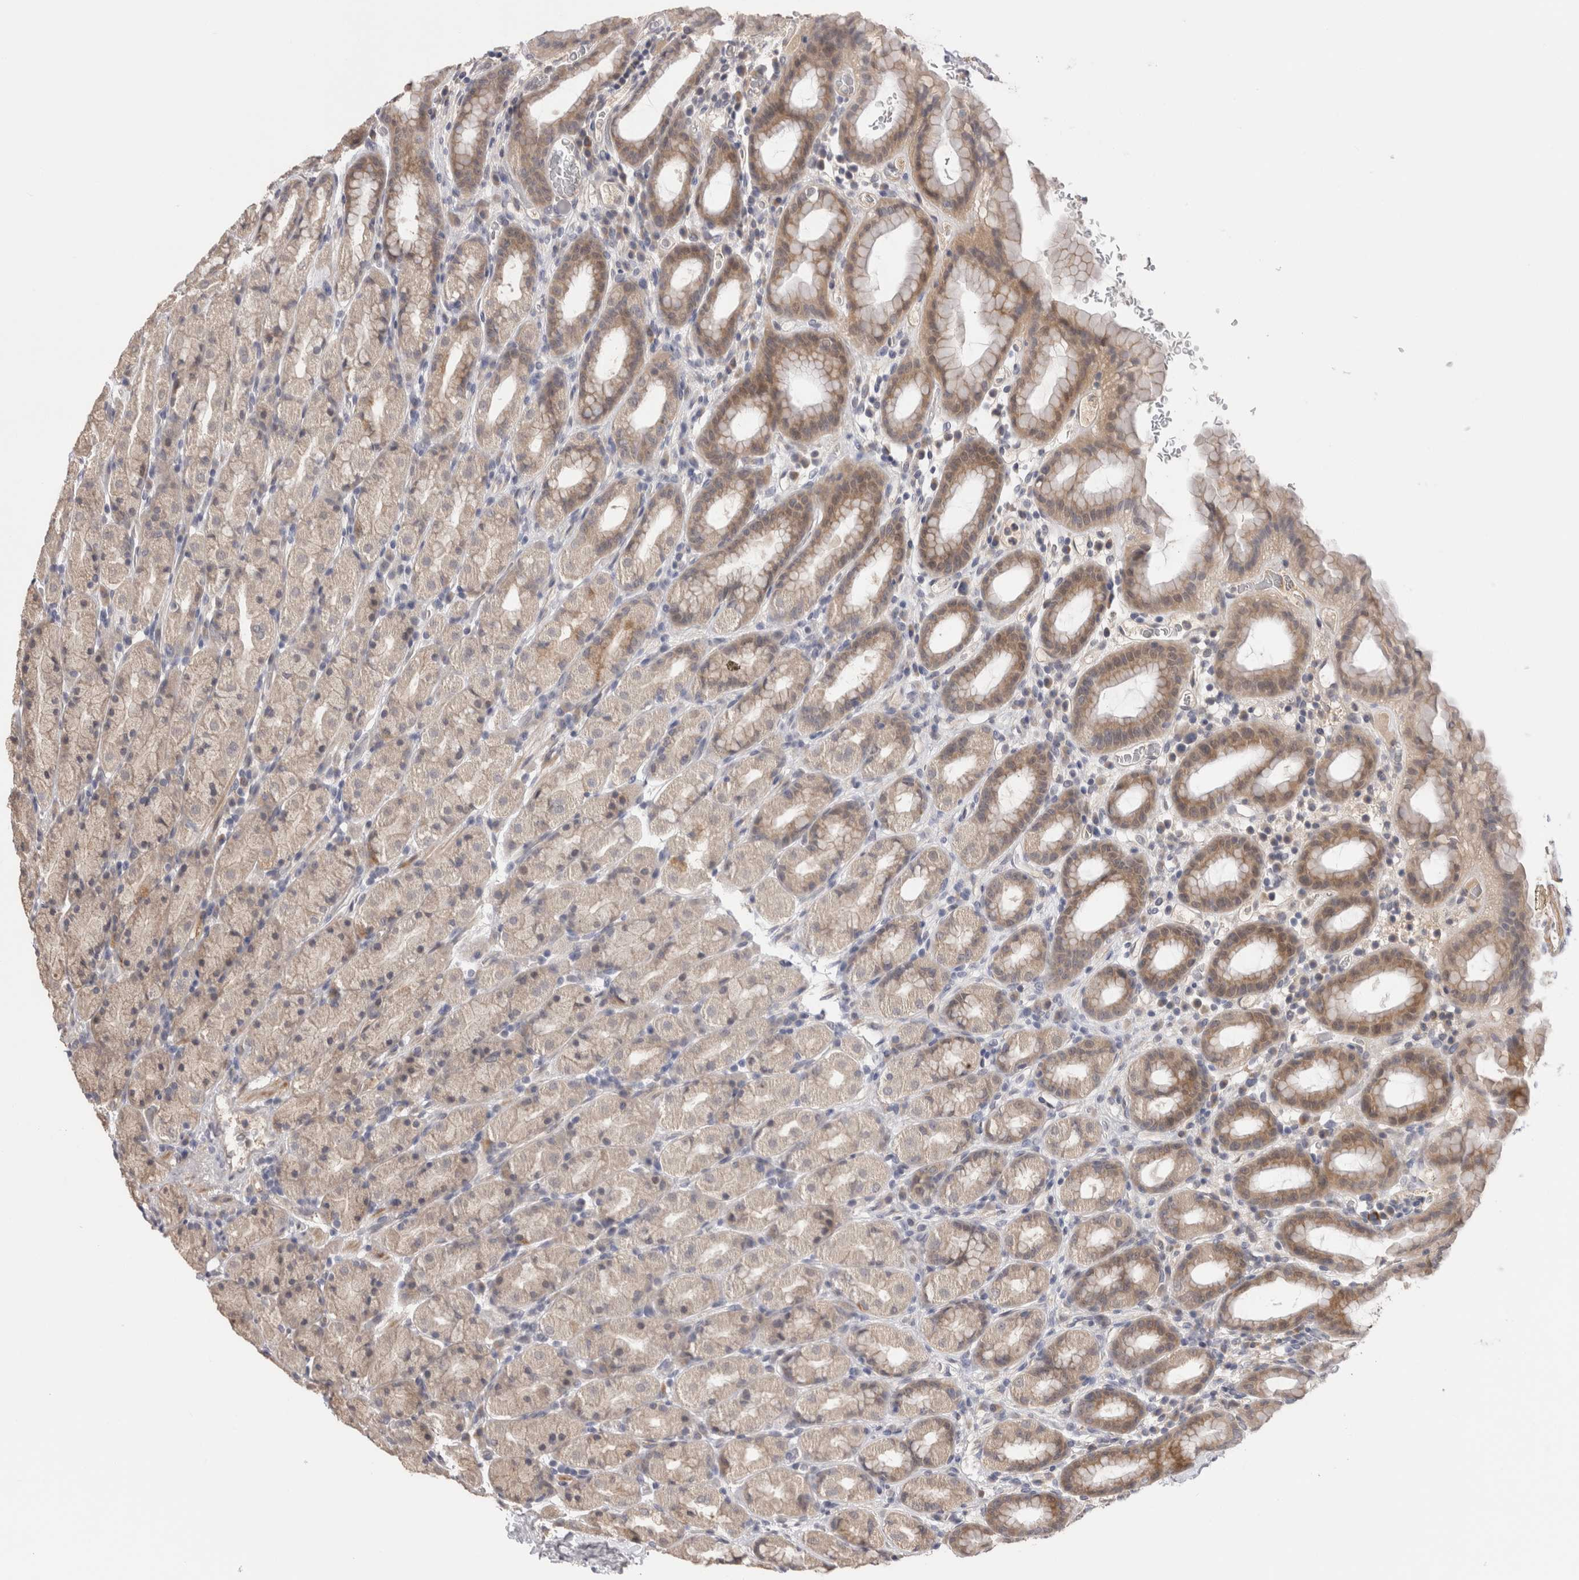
{"staining": {"intensity": "weak", "quantity": ">75%", "location": "cytoplasmic/membranous"}, "tissue": "stomach", "cell_type": "Glandular cells", "image_type": "normal", "snomed": [{"axis": "morphology", "description": "Normal tissue, NOS"}, {"axis": "topography", "description": "Stomach, upper"}], "caption": "Immunohistochemical staining of unremarkable stomach exhibits low levels of weak cytoplasmic/membranous positivity in about >75% of glandular cells. (DAB (3,3'-diaminobenzidine) = brown stain, brightfield microscopy at high magnification).", "gene": "CRYBG1", "patient": {"sex": "male", "age": 68}}